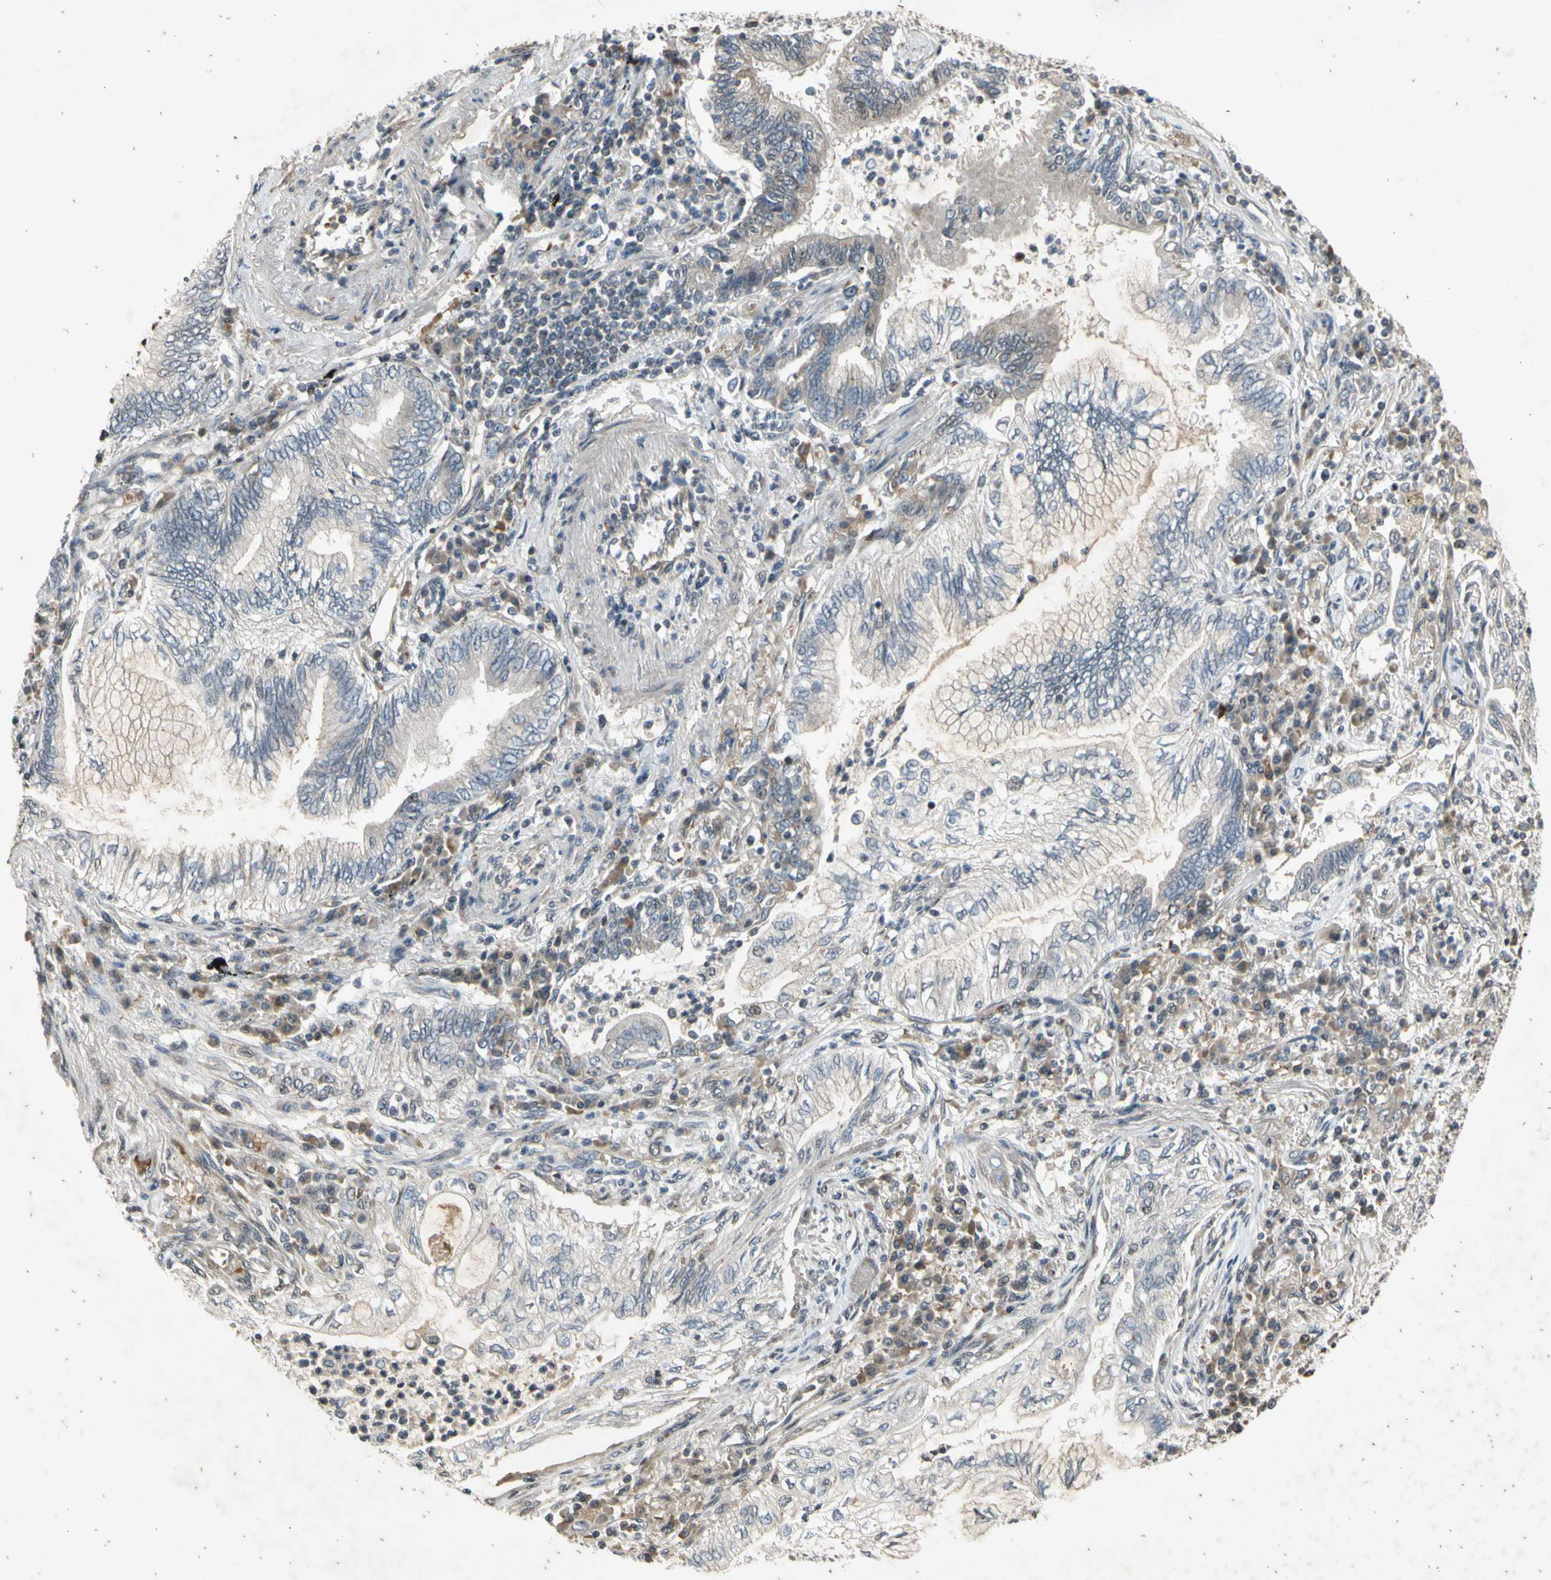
{"staining": {"intensity": "negative", "quantity": "none", "location": "none"}, "tissue": "lung cancer", "cell_type": "Tumor cells", "image_type": "cancer", "snomed": [{"axis": "morphology", "description": "Normal tissue, NOS"}, {"axis": "morphology", "description": "Adenocarcinoma, NOS"}, {"axis": "topography", "description": "Bronchus"}, {"axis": "topography", "description": "Lung"}], "caption": "This is an IHC photomicrograph of lung cancer (adenocarcinoma). There is no staining in tumor cells.", "gene": "EFNB2", "patient": {"sex": "female", "age": 70}}